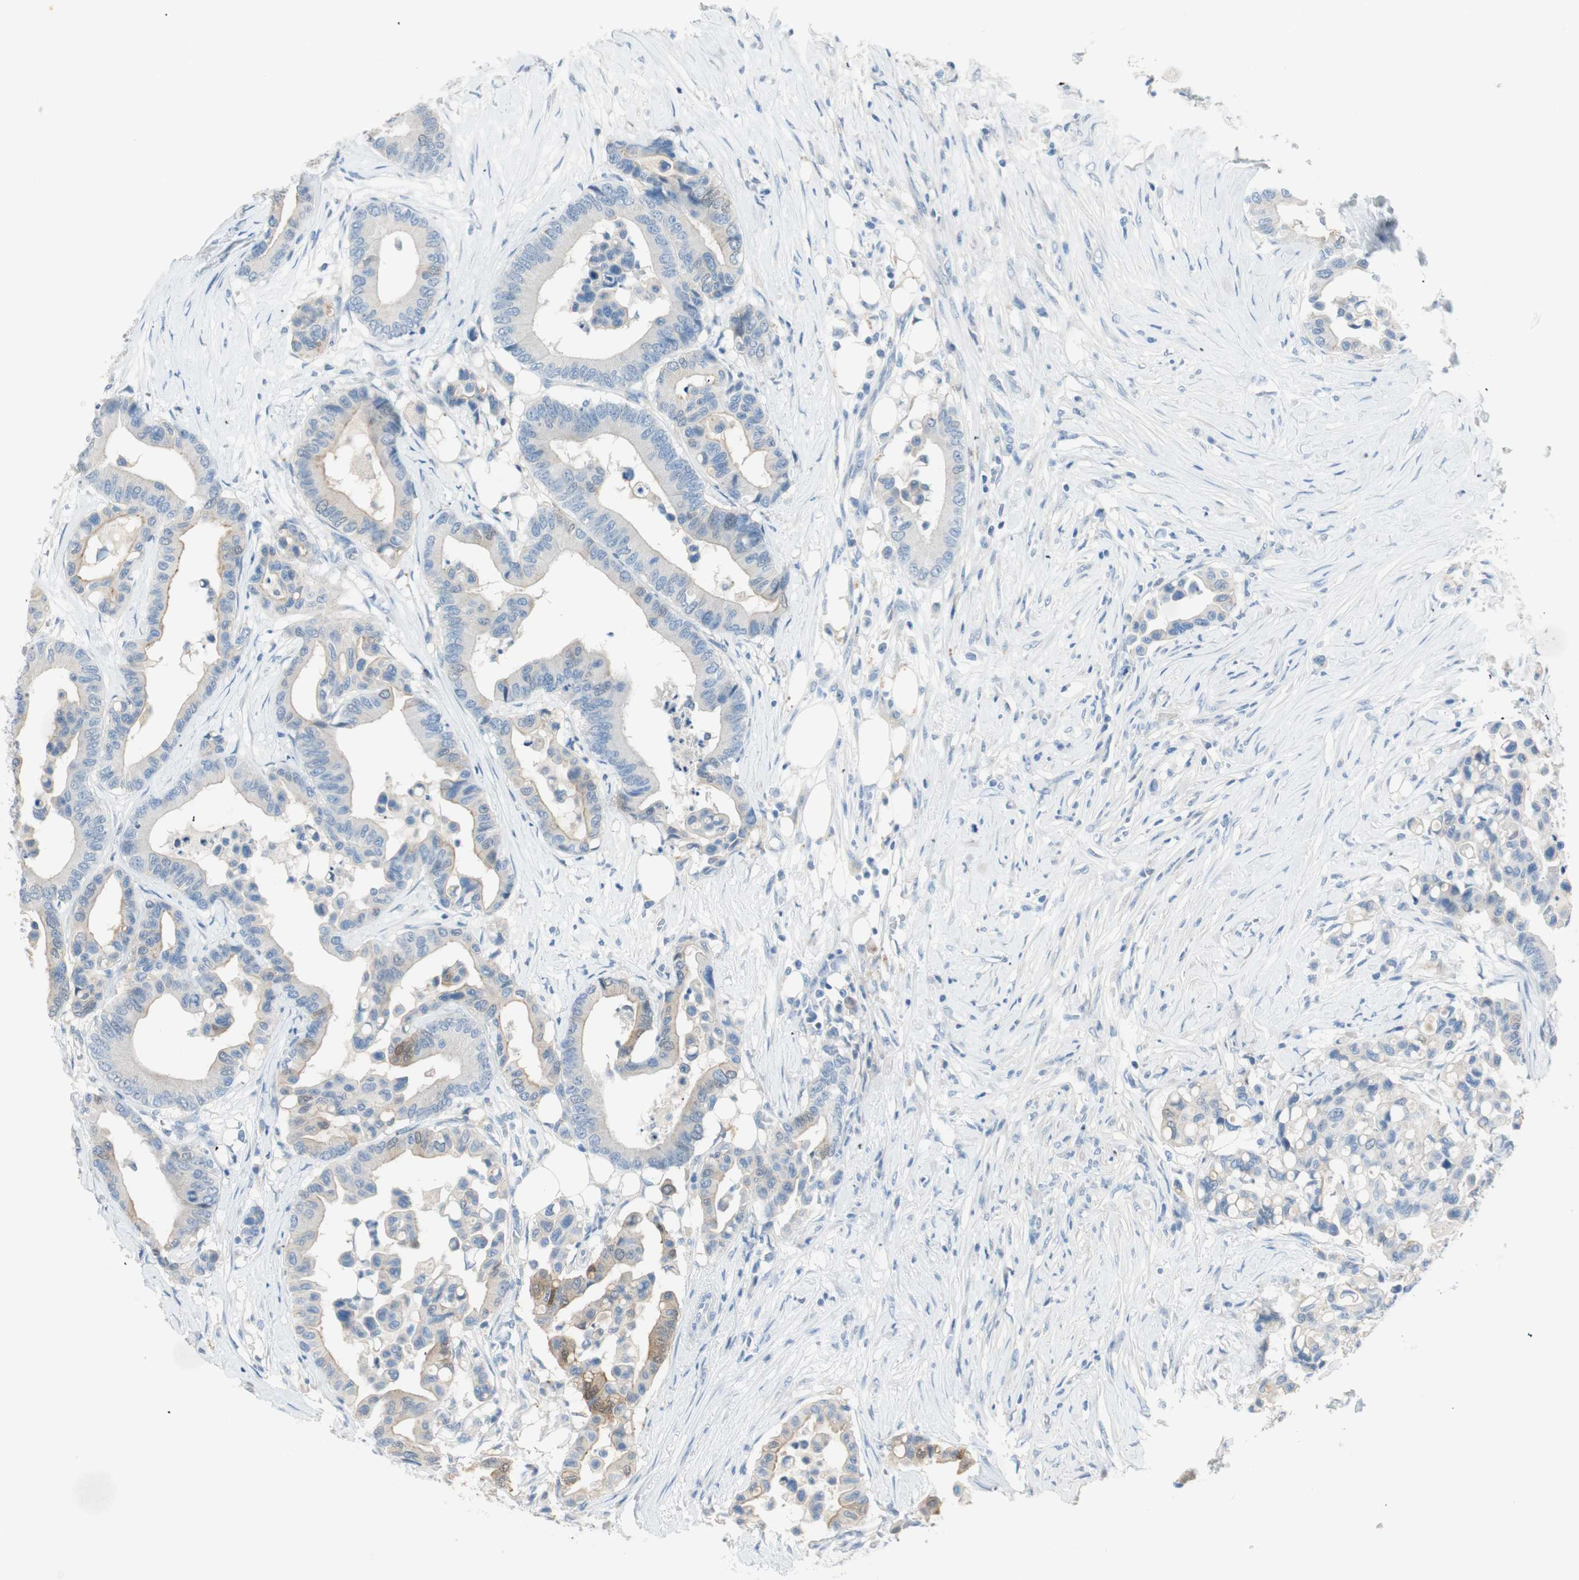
{"staining": {"intensity": "moderate", "quantity": "<25%", "location": "cytoplasmic/membranous"}, "tissue": "colorectal cancer", "cell_type": "Tumor cells", "image_type": "cancer", "snomed": [{"axis": "morphology", "description": "Normal tissue, NOS"}, {"axis": "morphology", "description": "Adenocarcinoma, NOS"}, {"axis": "topography", "description": "Colon"}], "caption": "Immunohistochemical staining of human colorectal cancer exhibits low levels of moderate cytoplasmic/membranous positivity in approximately <25% of tumor cells. (Brightfield microscopy of DAB IHC at high magnification).", "gene": "HPGD", "patient": {"sex": "male", "age": 82}}